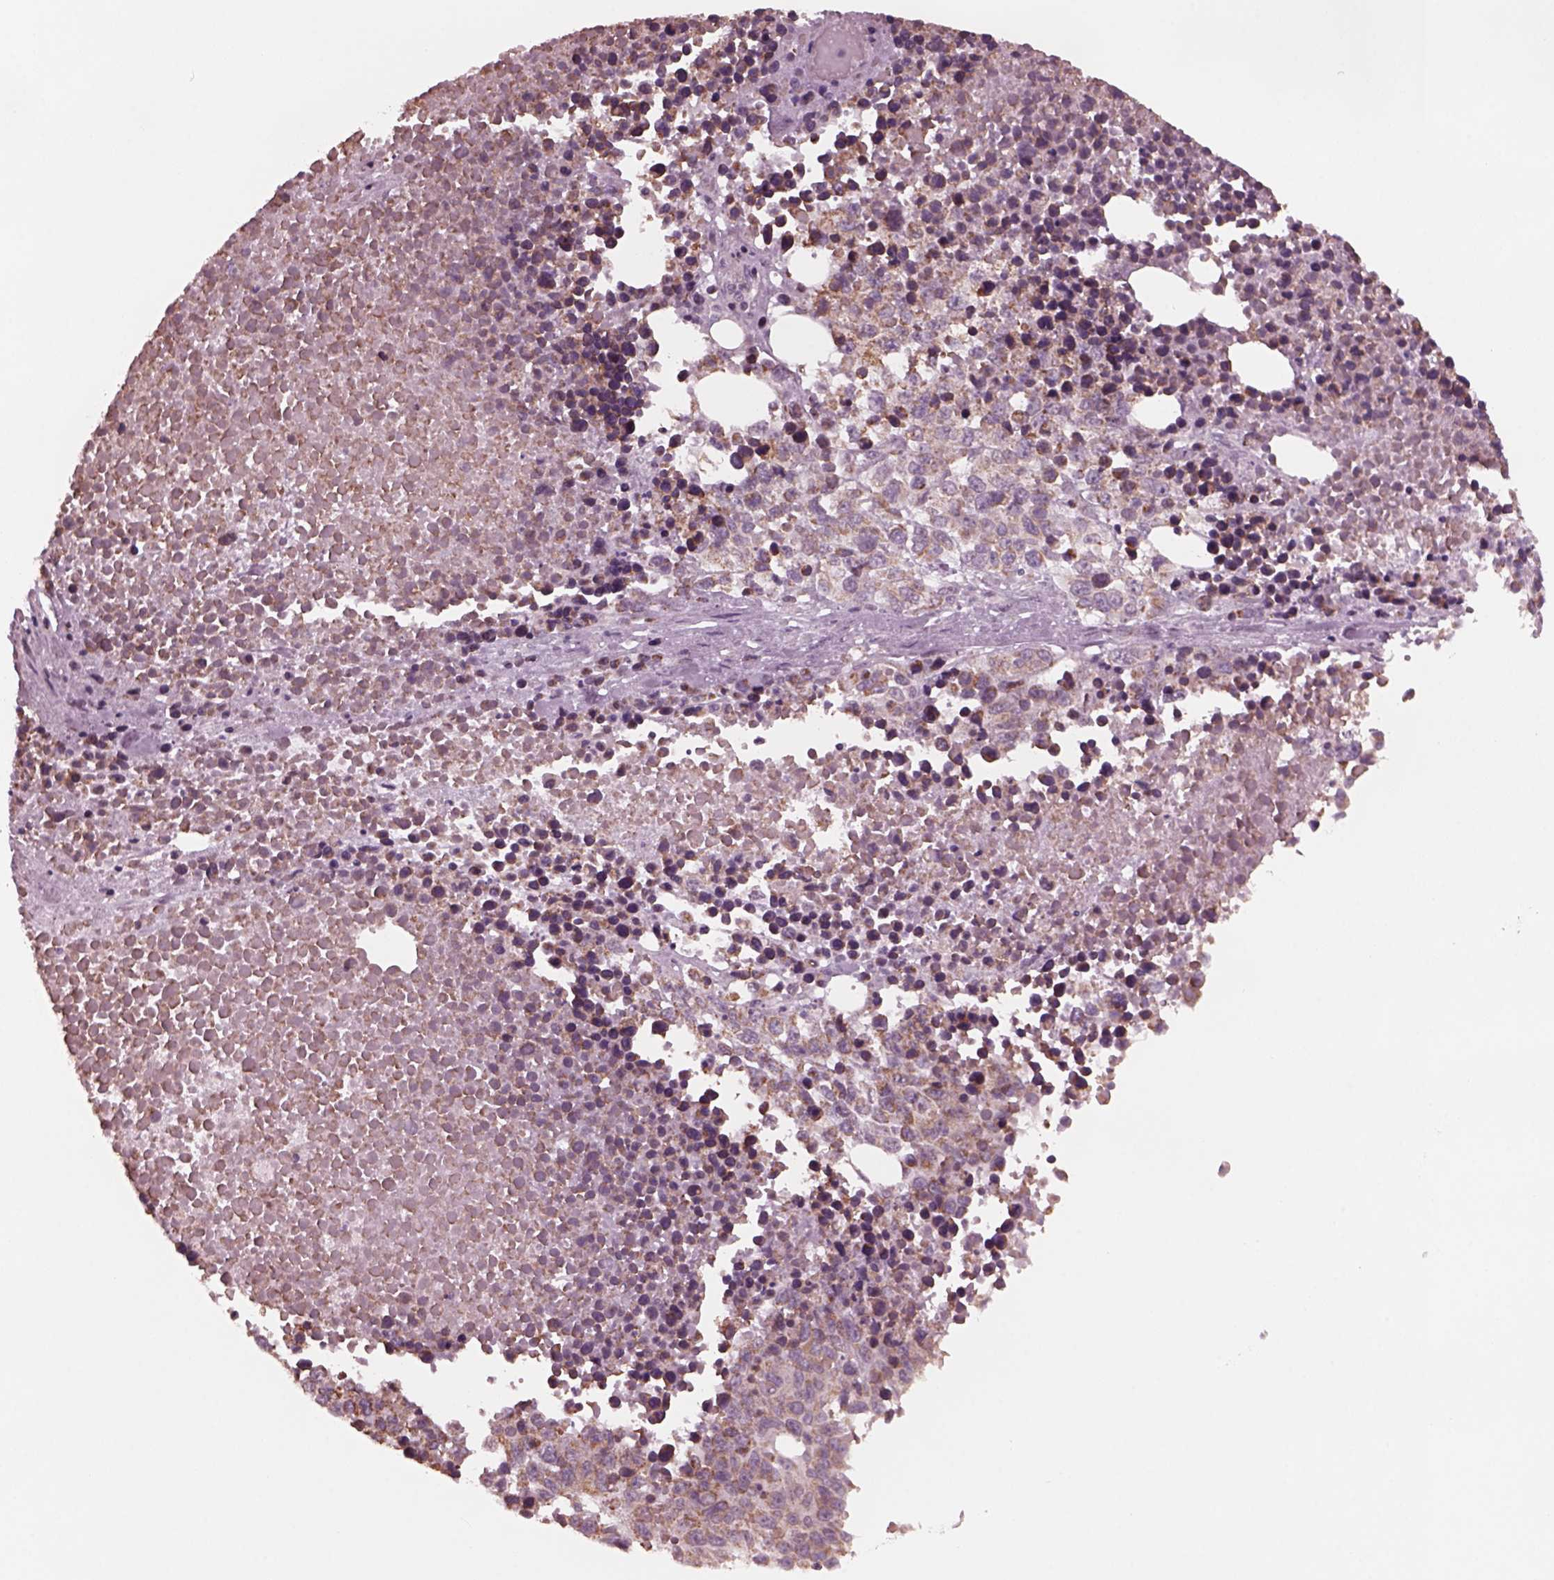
{"staining": {"intensity": "moderate", "quantity": "<25%", "location": "cytoplasmic/membranous"}, "tissue": "melanoma", "cell_type": "Tumor cells", "image_type": "cancer", "snomed": [{"axis": "morphology", "description": "Malignant melanoma, Metastatic site"}, {"axis": "topography", "description": "Skin"}], "caption": "Moderate cytoplasmic/membranous staining for a protein is appreciated in about <25% of tumor cells of melanoma using immunohistochemistry (IHC).", "gene": "CELSR3", "patient": {"sex": "male", "age": 84}}